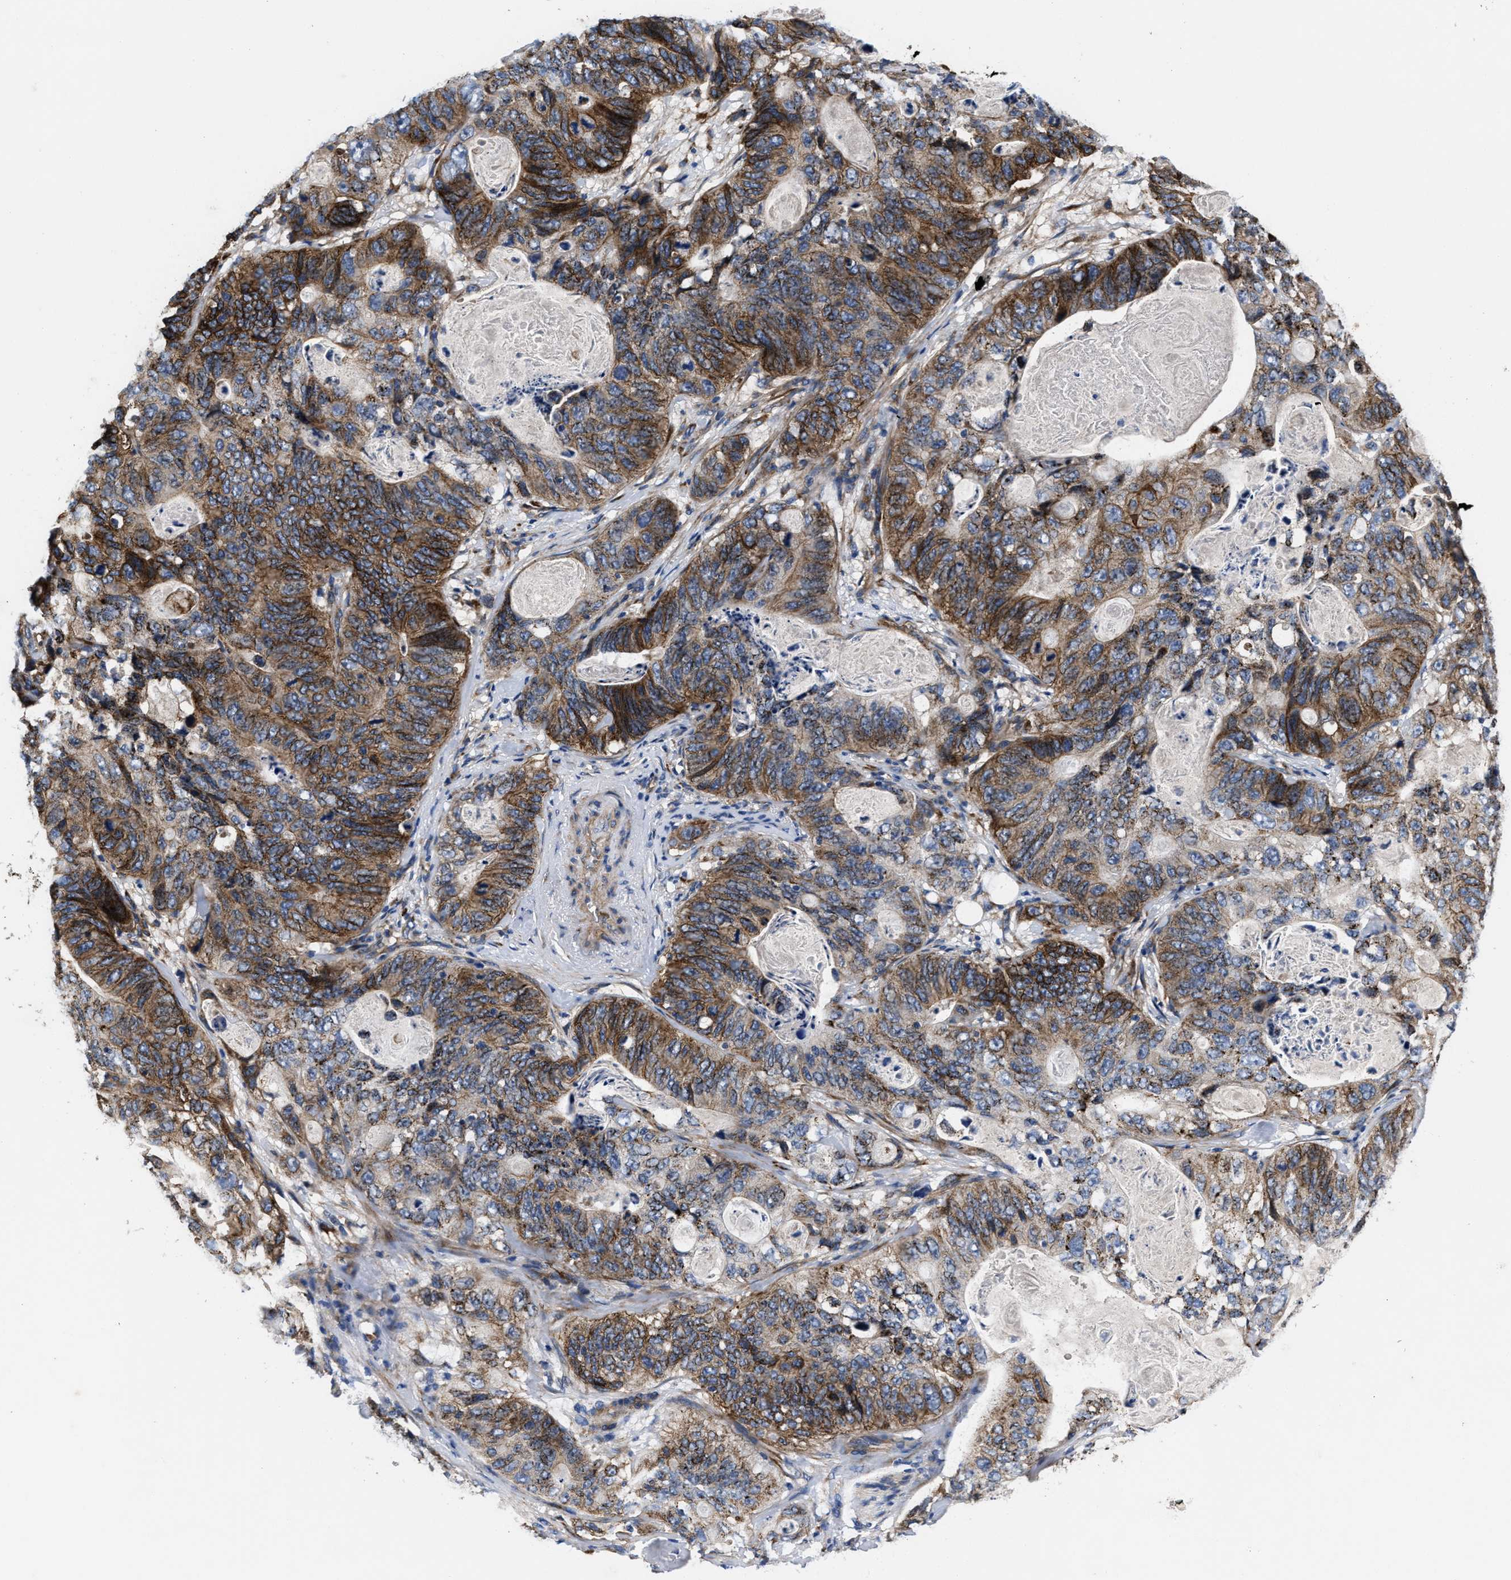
{"staining": {"intensity": "strong", "quantity": ">75%", "location": "cytoplasmic/membranous"}, "tissue": "stomach cancer", "cell_type": "Tumor cells", "image_type": "cancer", "snomed": [{"axis": "morphology", "description": "Normal tissue, NOS"}, {"axis": "morphology", "description": "Adenocarcinoma, NOS"}, {"axis": "topography", "description": "Stomach"}], "caption": "This micrograph displays stomach cancer (adenocarcinoma) stained with immunohistochemistry (IHC) to label a protein in brown. The cytoplasmic/membranous of tumor cells show strong positivity for the protein. Nuclei are counter-stained blue.", "gene": "SLC12A2", "patient": {"sex": "female", "age": 89}}